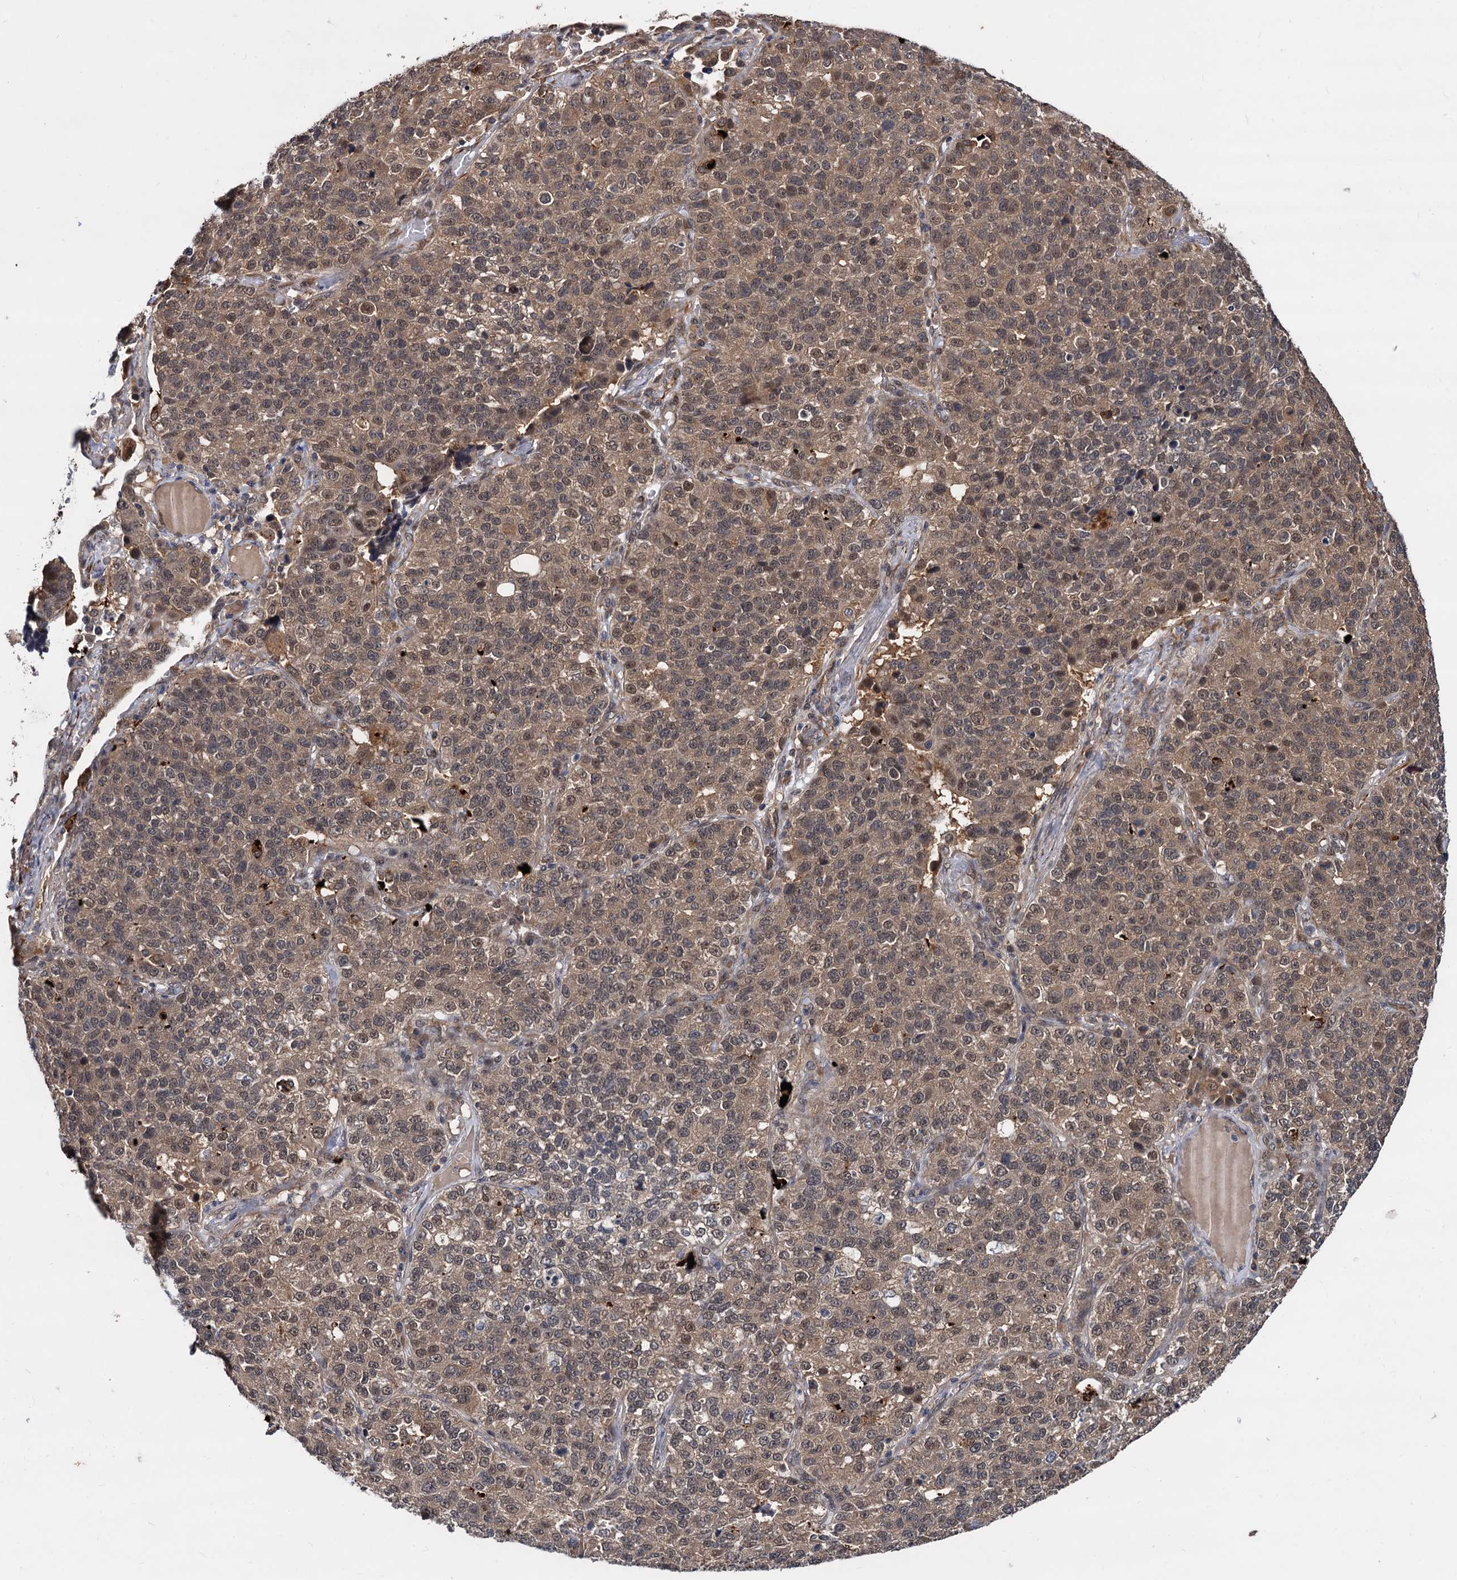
{"staining": {"intensity": "moderate", "quantity": ">75%", "location": "cytoplasmic/membranous,nuclear"}, "tissue": "lung cancer", "cell_type": "Tumor cells", "image_type": "cancer", "snomed": [{"axis": "morphology", "description": "Adenocarcinoma, NOS"}, {"axis": "topography", "description": "Lung"}], "caption": "Protein expression analysis of lung cancer exhibits moderate cytoplasmic/membranous and nuclear expression in approximately >75% of tumor cells.", "gene": "PSMD4", "patient": {"sex": "male", "age": 49}}